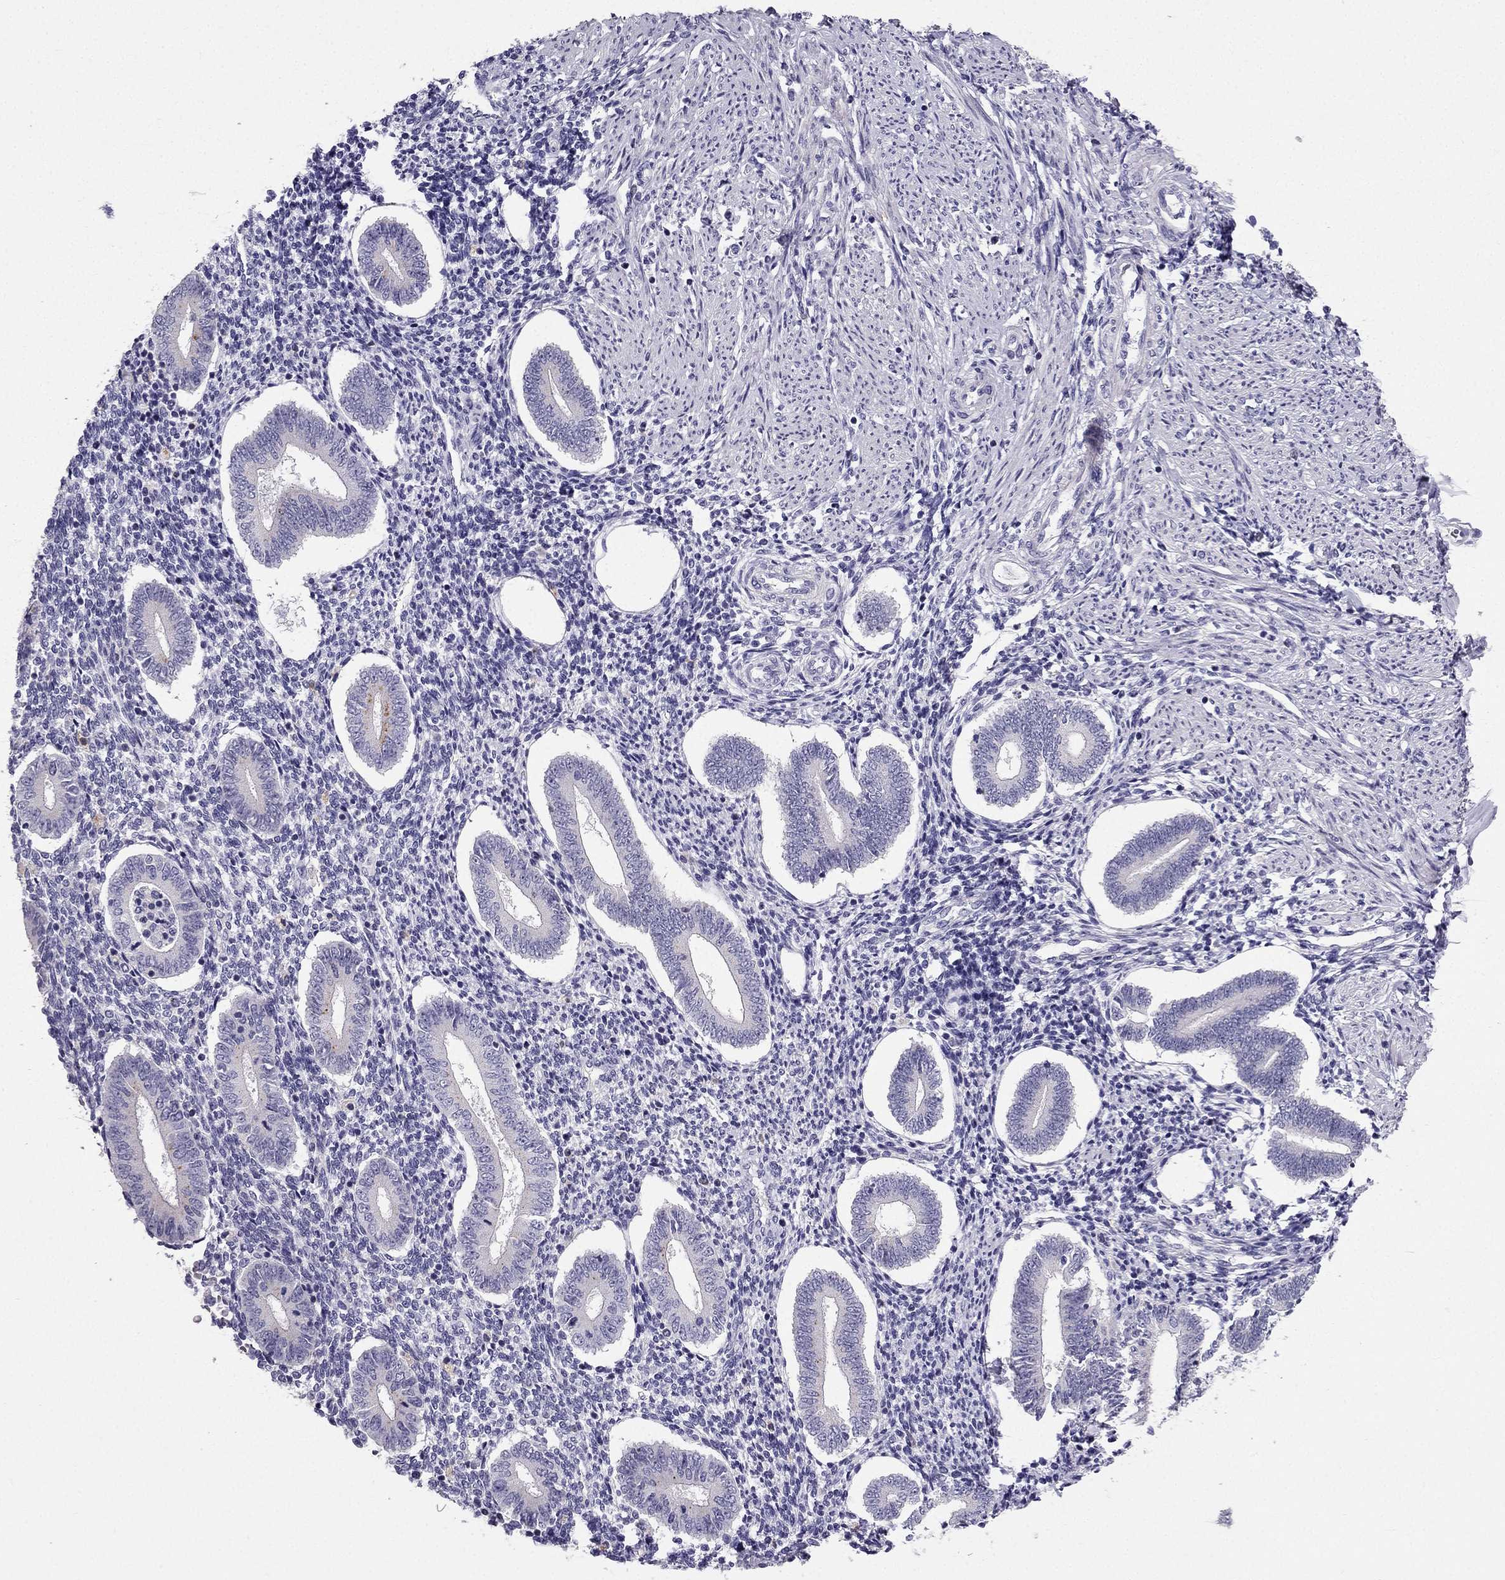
{"staining": {"intensity": "negative", "quantity": "none", "location": "none"}, "tissue": "endometrium", "cell_type": "Cells in endometrial stroma", "image_type": "normal", "snomed": [{"axis": "morphology", "description": "Normal tissue, NOS"}, {"axis": "topography", "description": "Endometrium"}], "caption": "Histopathology image shows no protein positivity in cells in endometrial stroma of normal endometrium.", "gene": "LMTK3", "patient": {"sex": "female", "age": 40}}